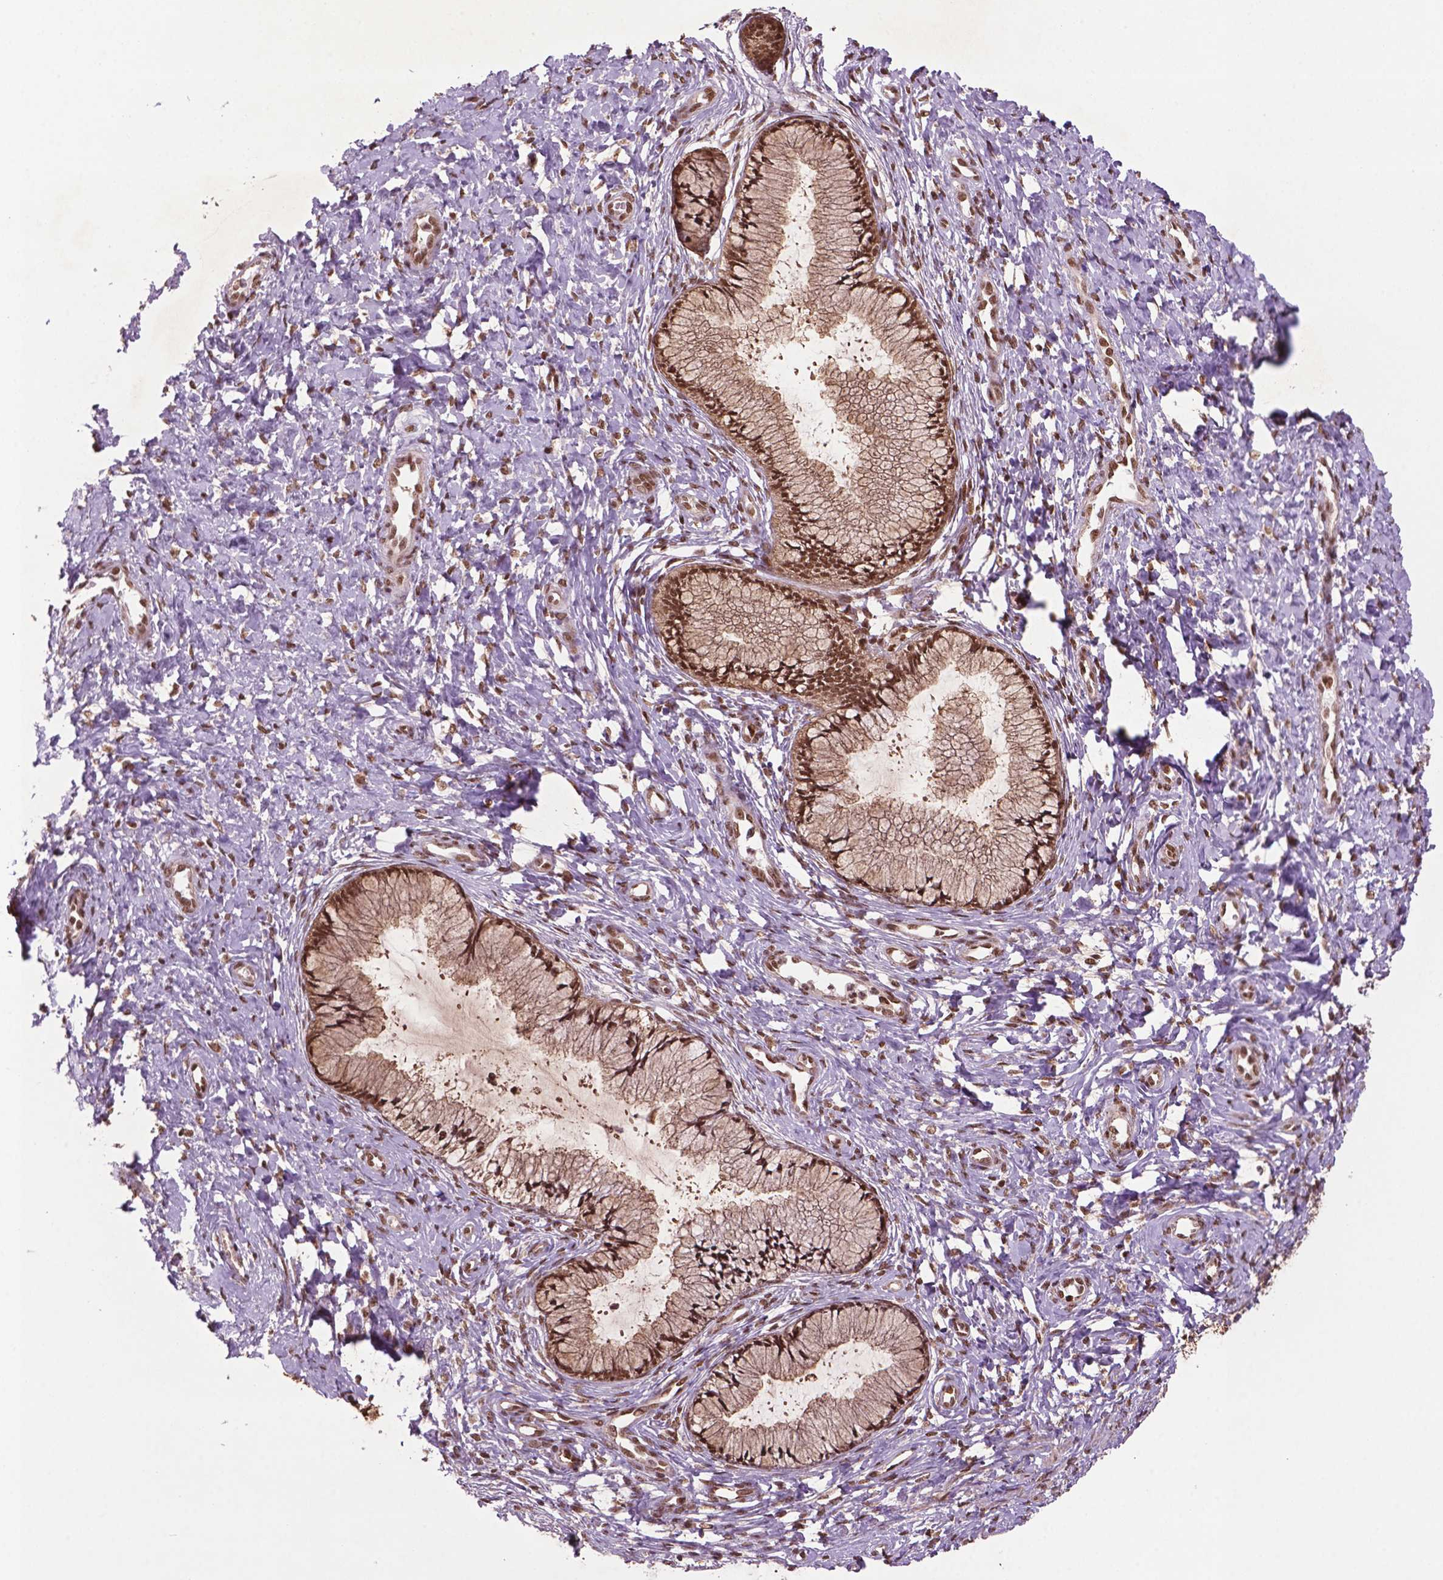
{"staining": {"intensity": "strong", "quantity": ">75%", "location": "nuclear"}, "tissue": "cervix", "cell_type": "Glandular cells", "image_type": "normal", "snomed": [{"axis": "morphology", "description": "Normal tissue, NOS"}, {"axis": "topography", "description": "Cervix"}], "caption": "The micrograph exhibits staining of normal cervix, revealing strong nuclear protein staining (brown color) within glandular cells.", "gene": "SIRT6", "patient": {"sex": "female", "age": 37}}